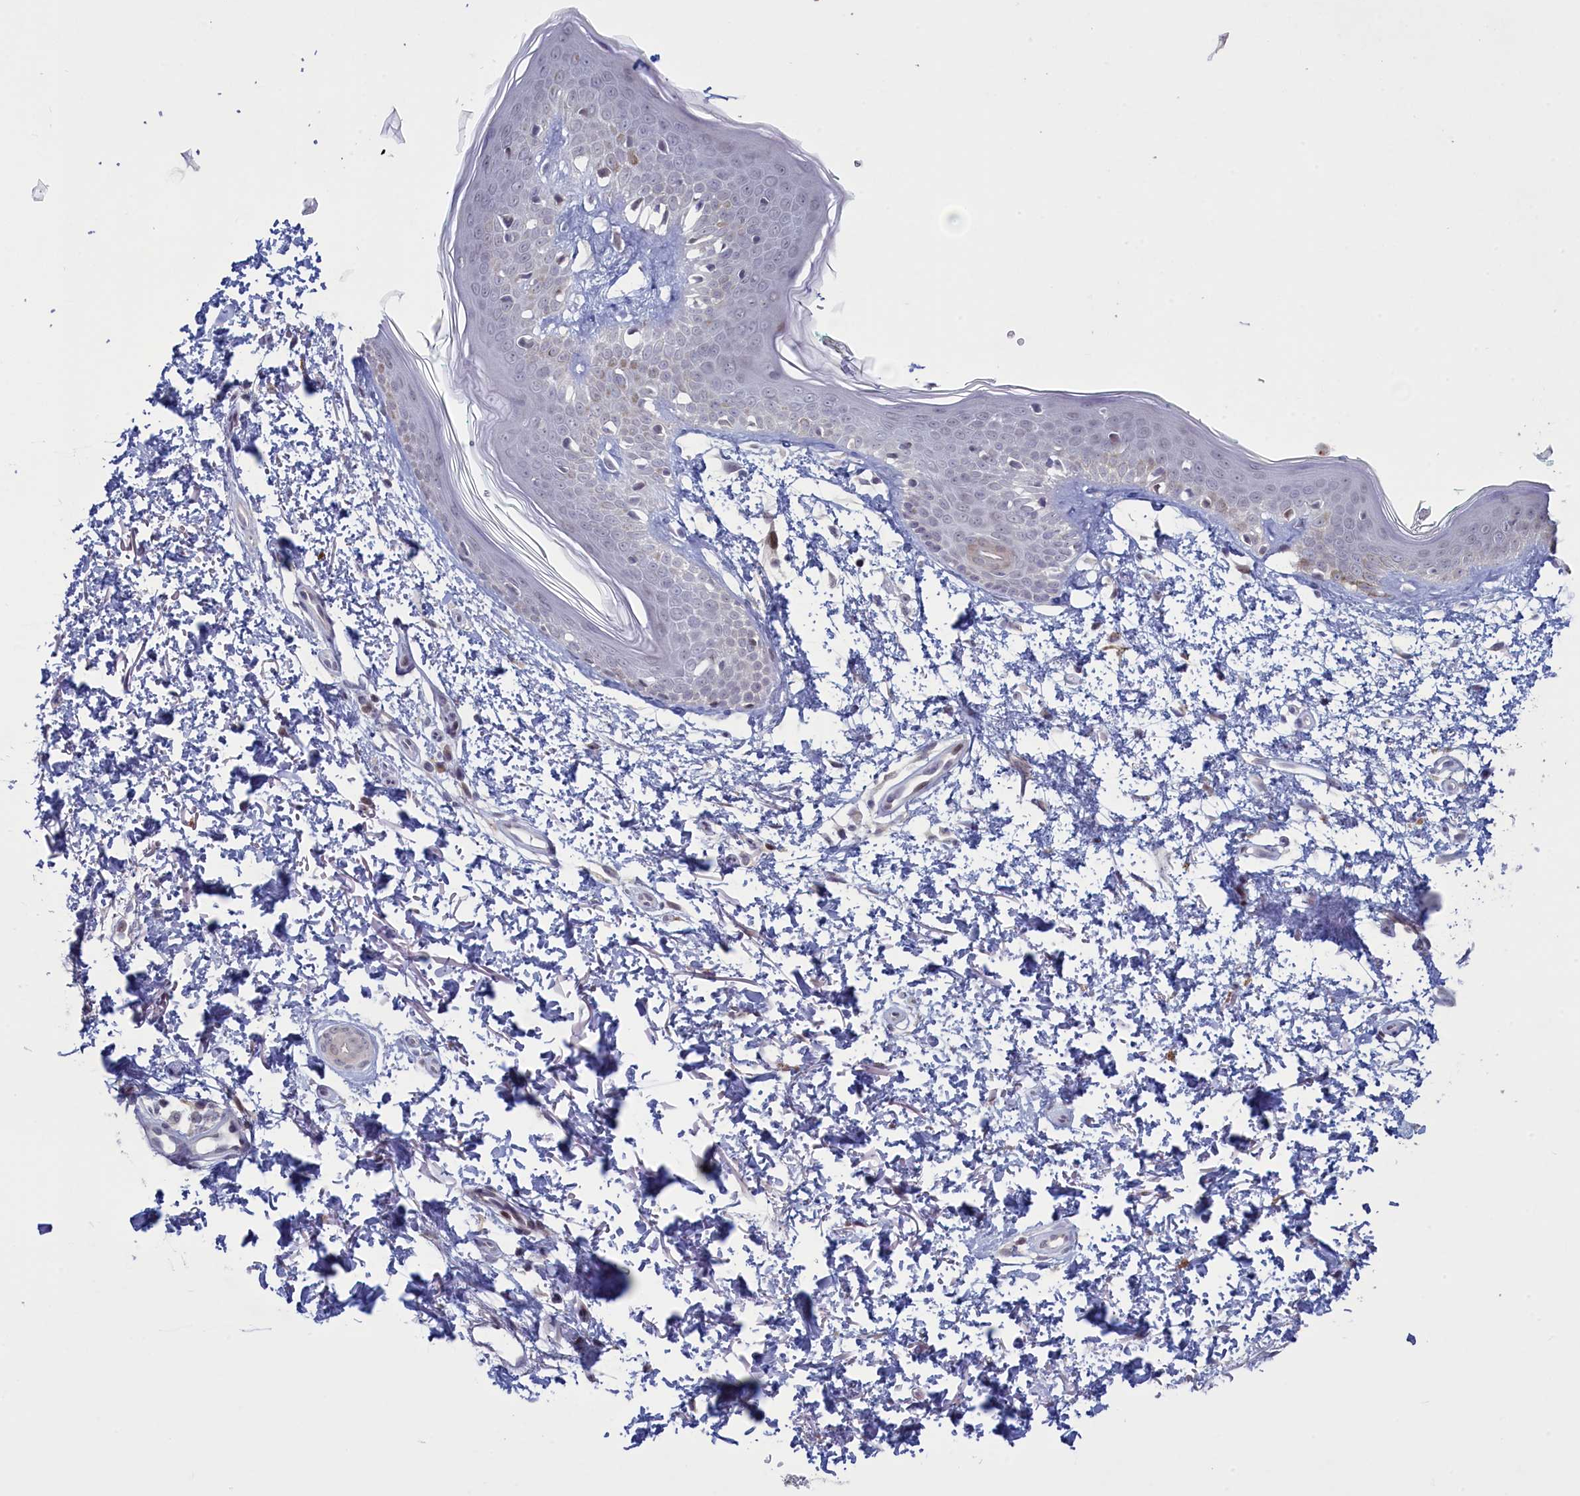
{"staining": {"intensity": "negative", "quantity": "none", "location": "none"}, "tissue": "skin", "cell_type": "Fibroblasts", "image_type": "normal", "snomed": [{"axis": "morphology", "description": "Normal tissue, NOS"}, {"axis": "topography", "description": "Skin"}], "caption": "DAB (3,3'-diaminobenzidine) immunohistochemical staining of normal human skin shows no significant positivity in fibroblasts.", "gene": "ATF7IP2", "patient": {"sex": "male", "age": 66}}